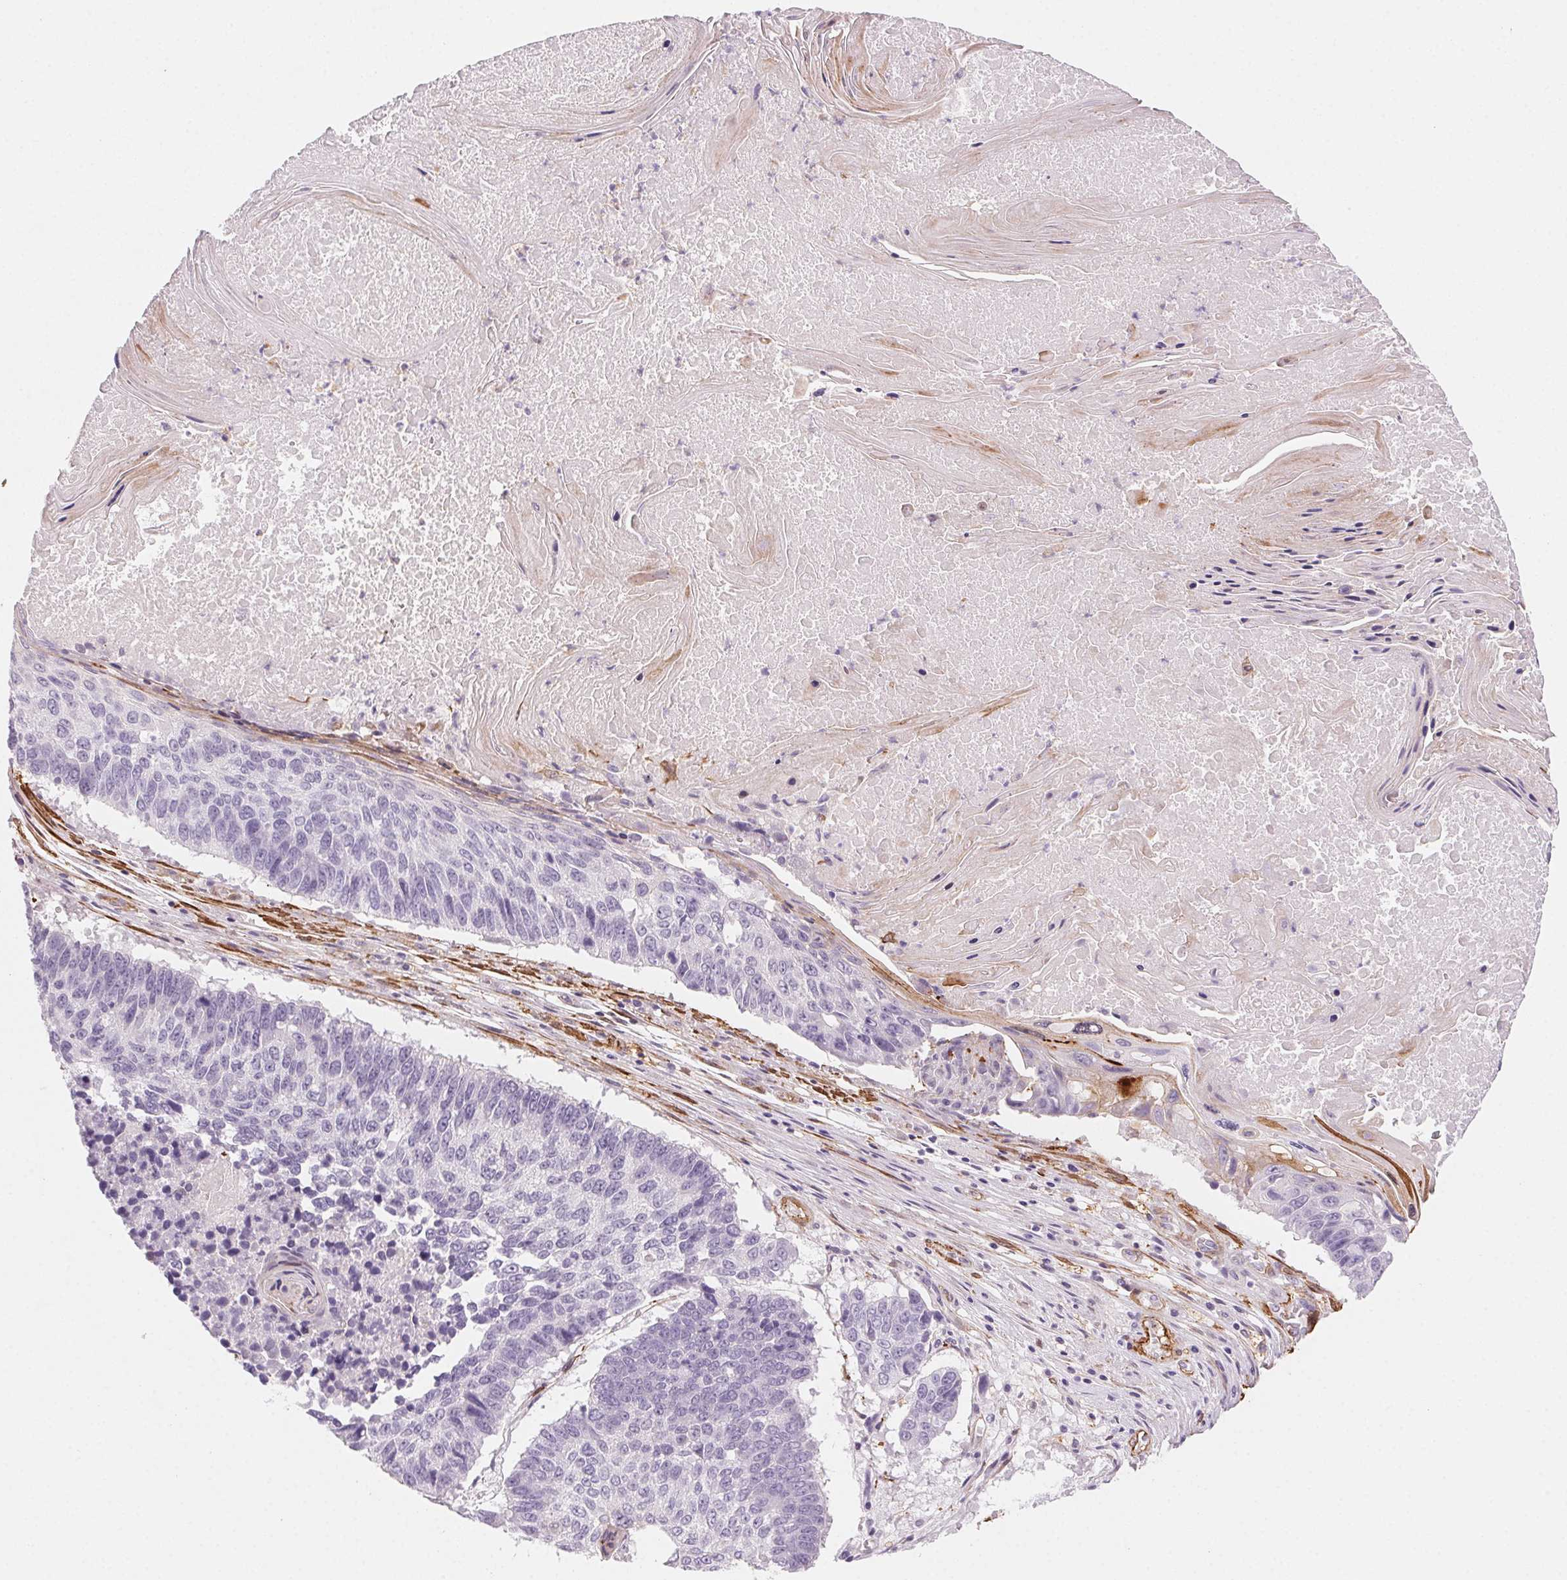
{"staining": {"intensity": "negative", "quantity": "none", "location": "none"}, "tissue": "lung cancer", "cell_type": "Tumor cells", "image_type": "cancer", "snomed": [{"axis": "morphology", "description": "Squamous cell carcinoma, NOS"}, {"axis": "topography", "description": "Lung"}], "caption": "Tumor cells are negative for protein expression in human squamous cell carcinoma (lung).", "gene": "GPX8", "patient": {"sex": "male", "age": 73}}